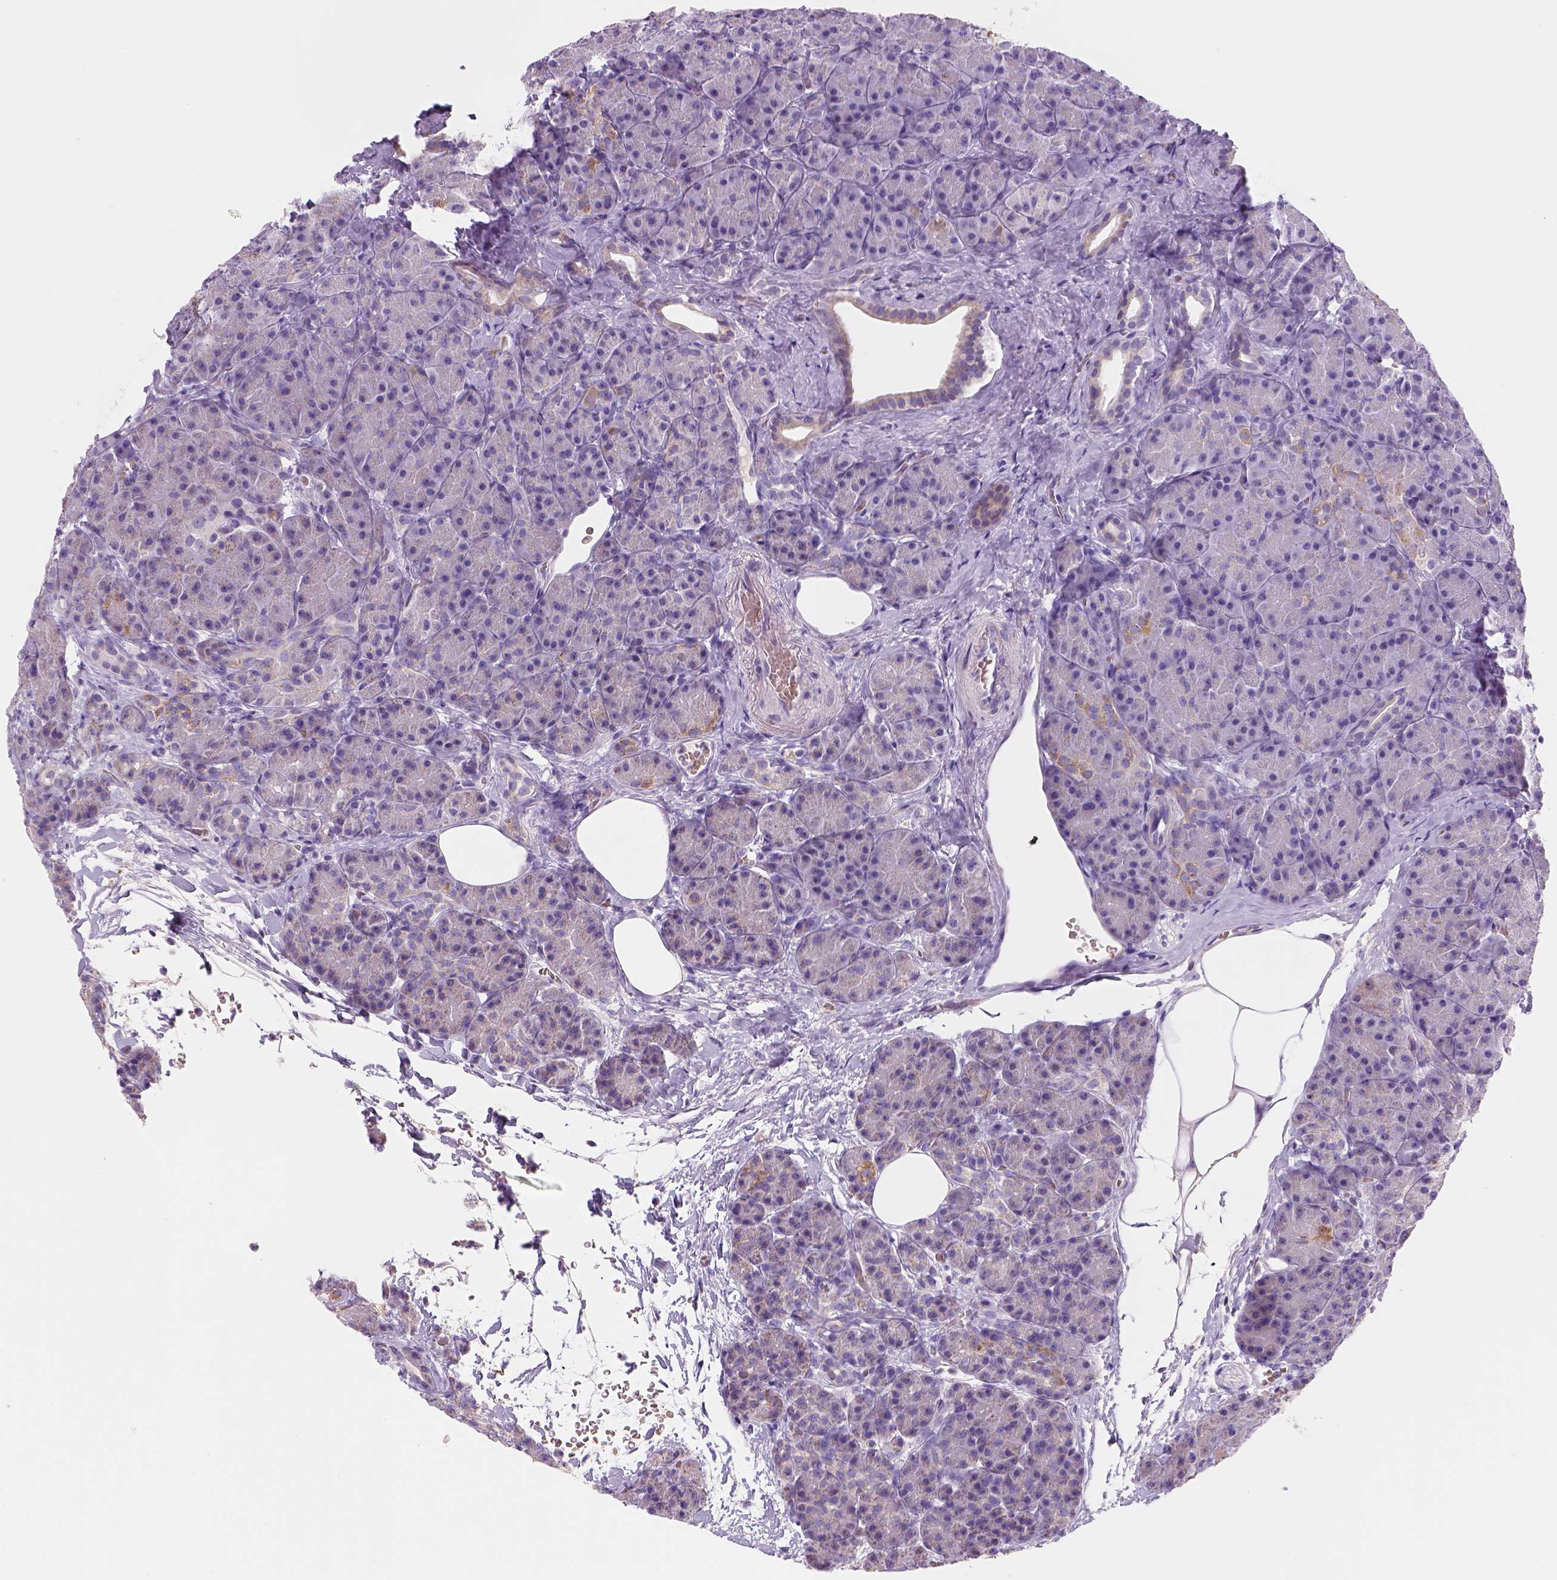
{"staining": {"intensity": "negative", "quantity": "none", "location": "none"}, "tissue": "pancreas", "cell_type": "Exocrine glandular cells", "image_type": "normal", "snomed": [{"axis": "morphology", "description": "Normal tissue, NOS"}, {"axis": "topography", "description": "Pancreas"}], "caption": "Protein analysis of unremarkable pancreas displays no significant positivity in exocrine glandular cells. The staining is performed using DAB brown chromogen with nuclei counter-stained in using hematoxylin.", "gene": "CES2", "patient": {"sex": "male", "age": 57}}